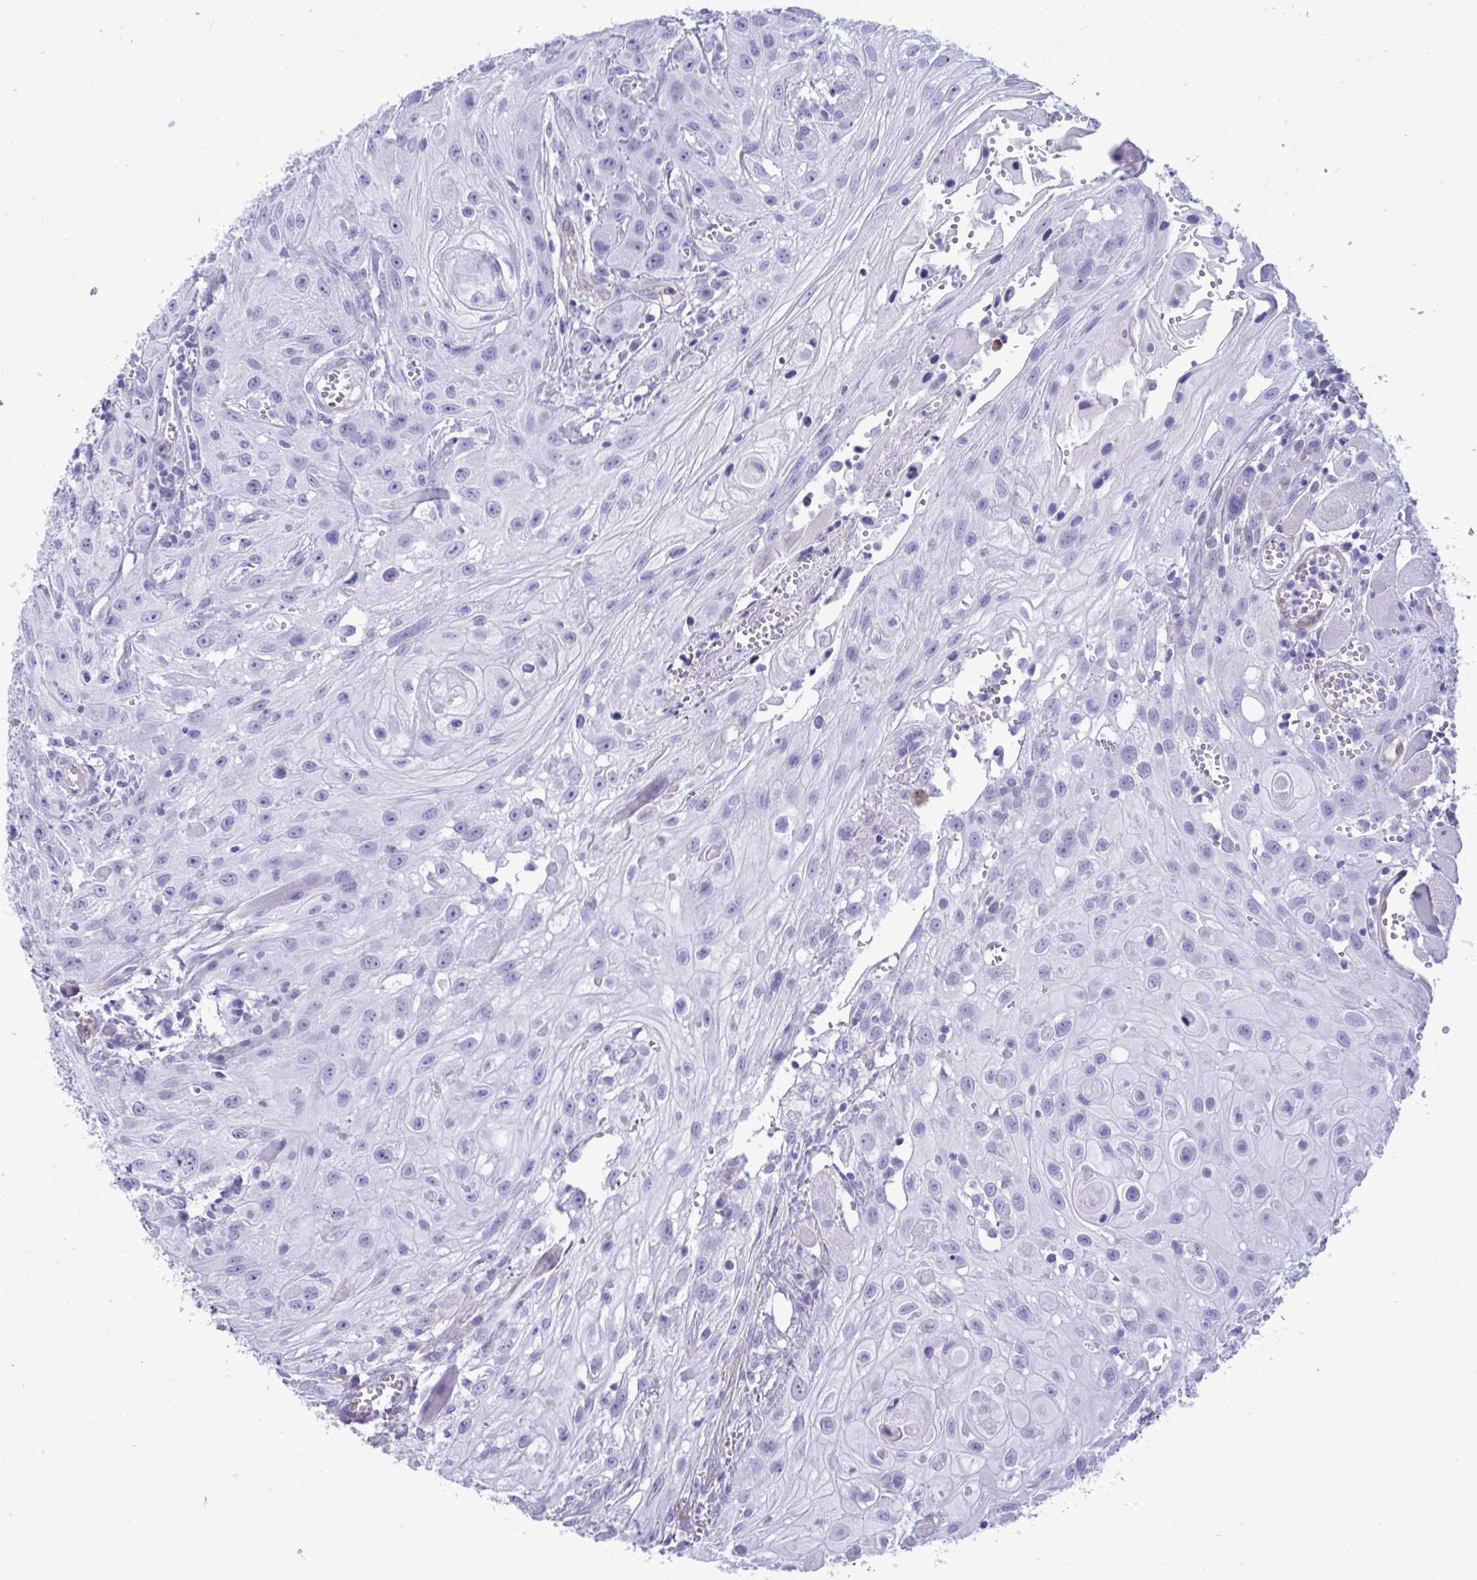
{"staining": {"intensity": "negative", "quantity": "none", "location": "none"}, "tissue": "head and neck cancer", "cell_type": "Tumor cells", "image_type": "cancer", "snomed": [{"axis": "morphology", "description": "Squamous cell carcinoma, NOS"}, {"axis": "topography", "description": "Oral tissue"}, {"axis": "topography", "description": "Head-Neck"}], "caption": "Tumor cells show no significant positivity in head and neck cancer (squamous cell carcinoma).", "gene": "LIMS2", "patient": {"sex": "male", "age": 58}}